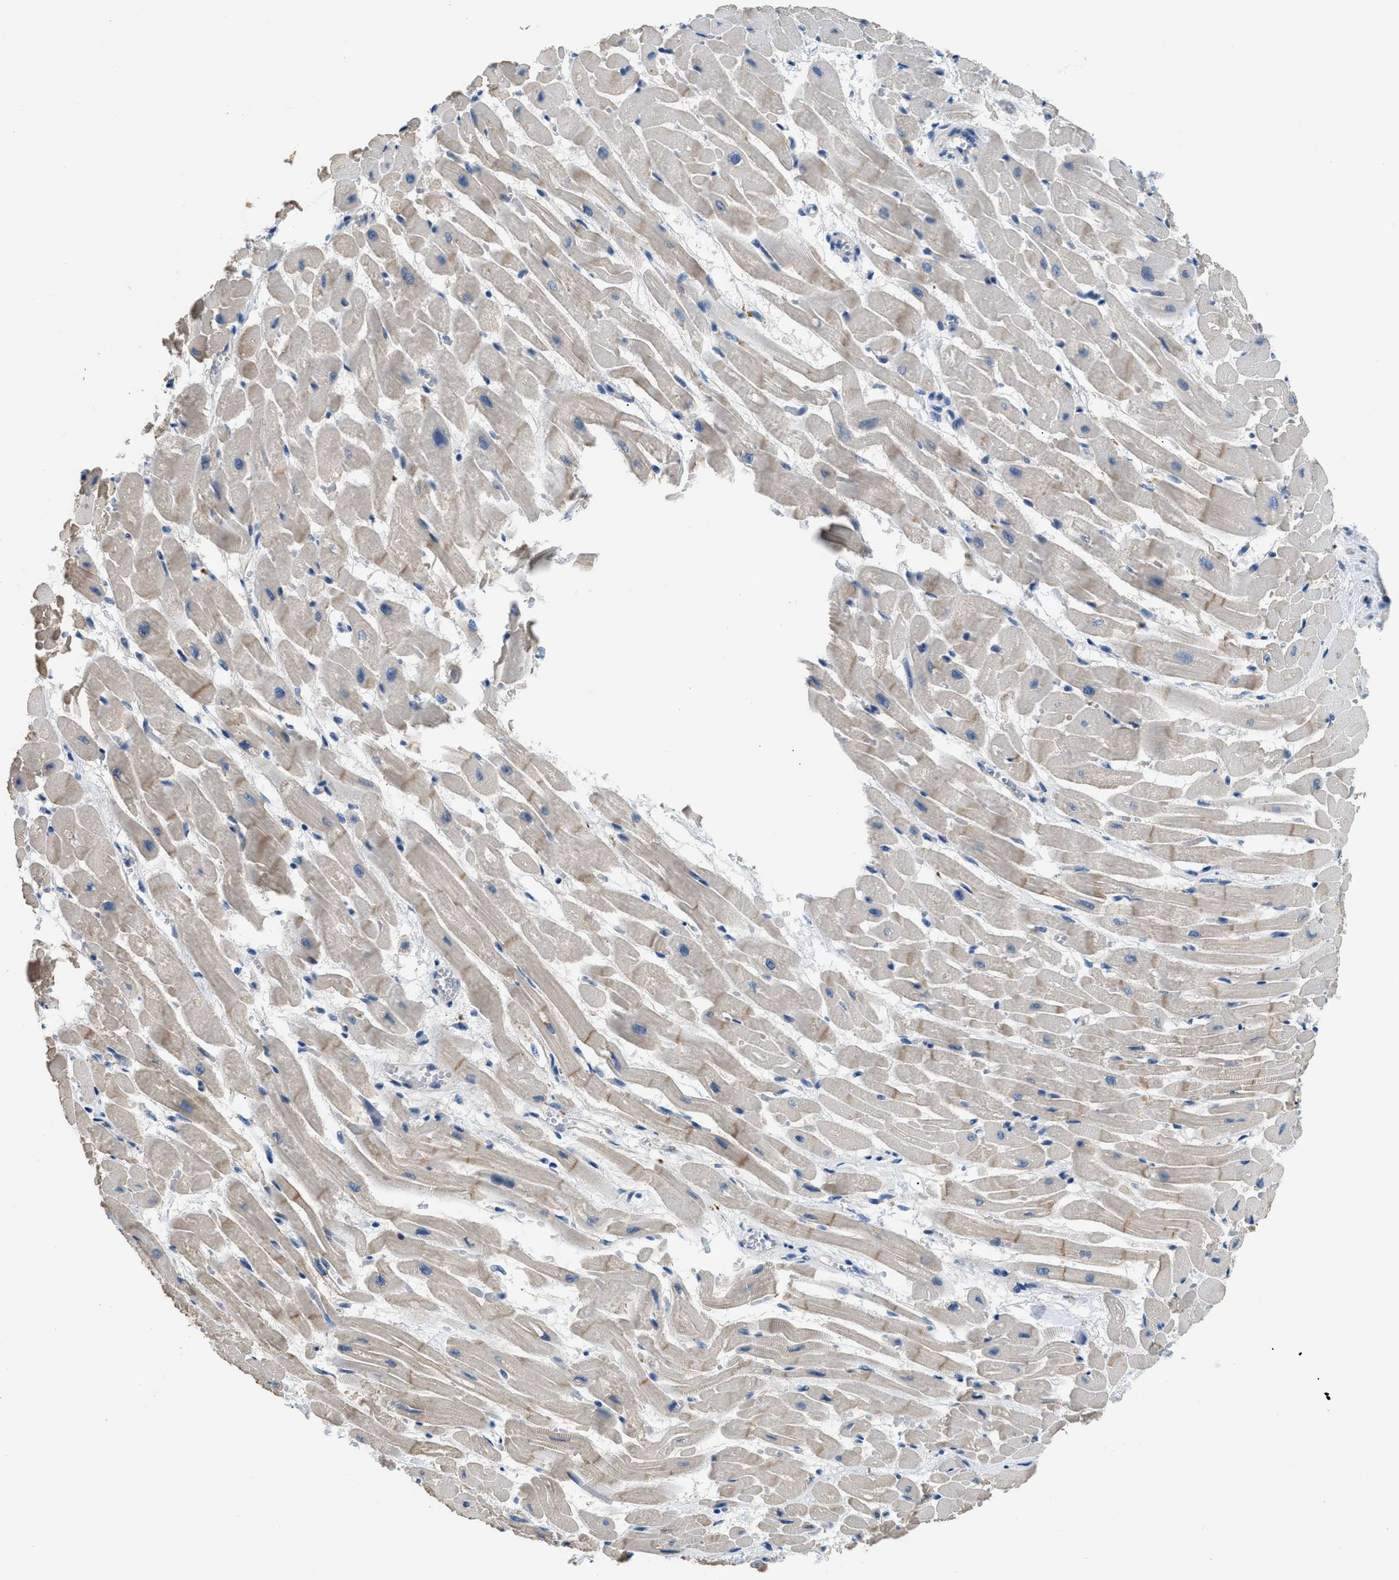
{"staining": {"intensity": "weak", "quantity": "<25%", "location": "cytoplasmic/membranous"}, "tissue": "heart muscle", "cell_type": "Cardiomyocytes", "image_type": "normal", "snomed": [{"axis": "morphology", "description": "Normal tissue, NOS"}, {"axis": "topography", "description": "Heart"}], "caption": "IHC micrograph of benign heart muscle: heart muscle stained with DAB (3,3'-diaminobenzidine) displays no significant protein expression in cardiomyocytes.", "gene": "TOX", "patient": {"sex": "male", "age": 45}}